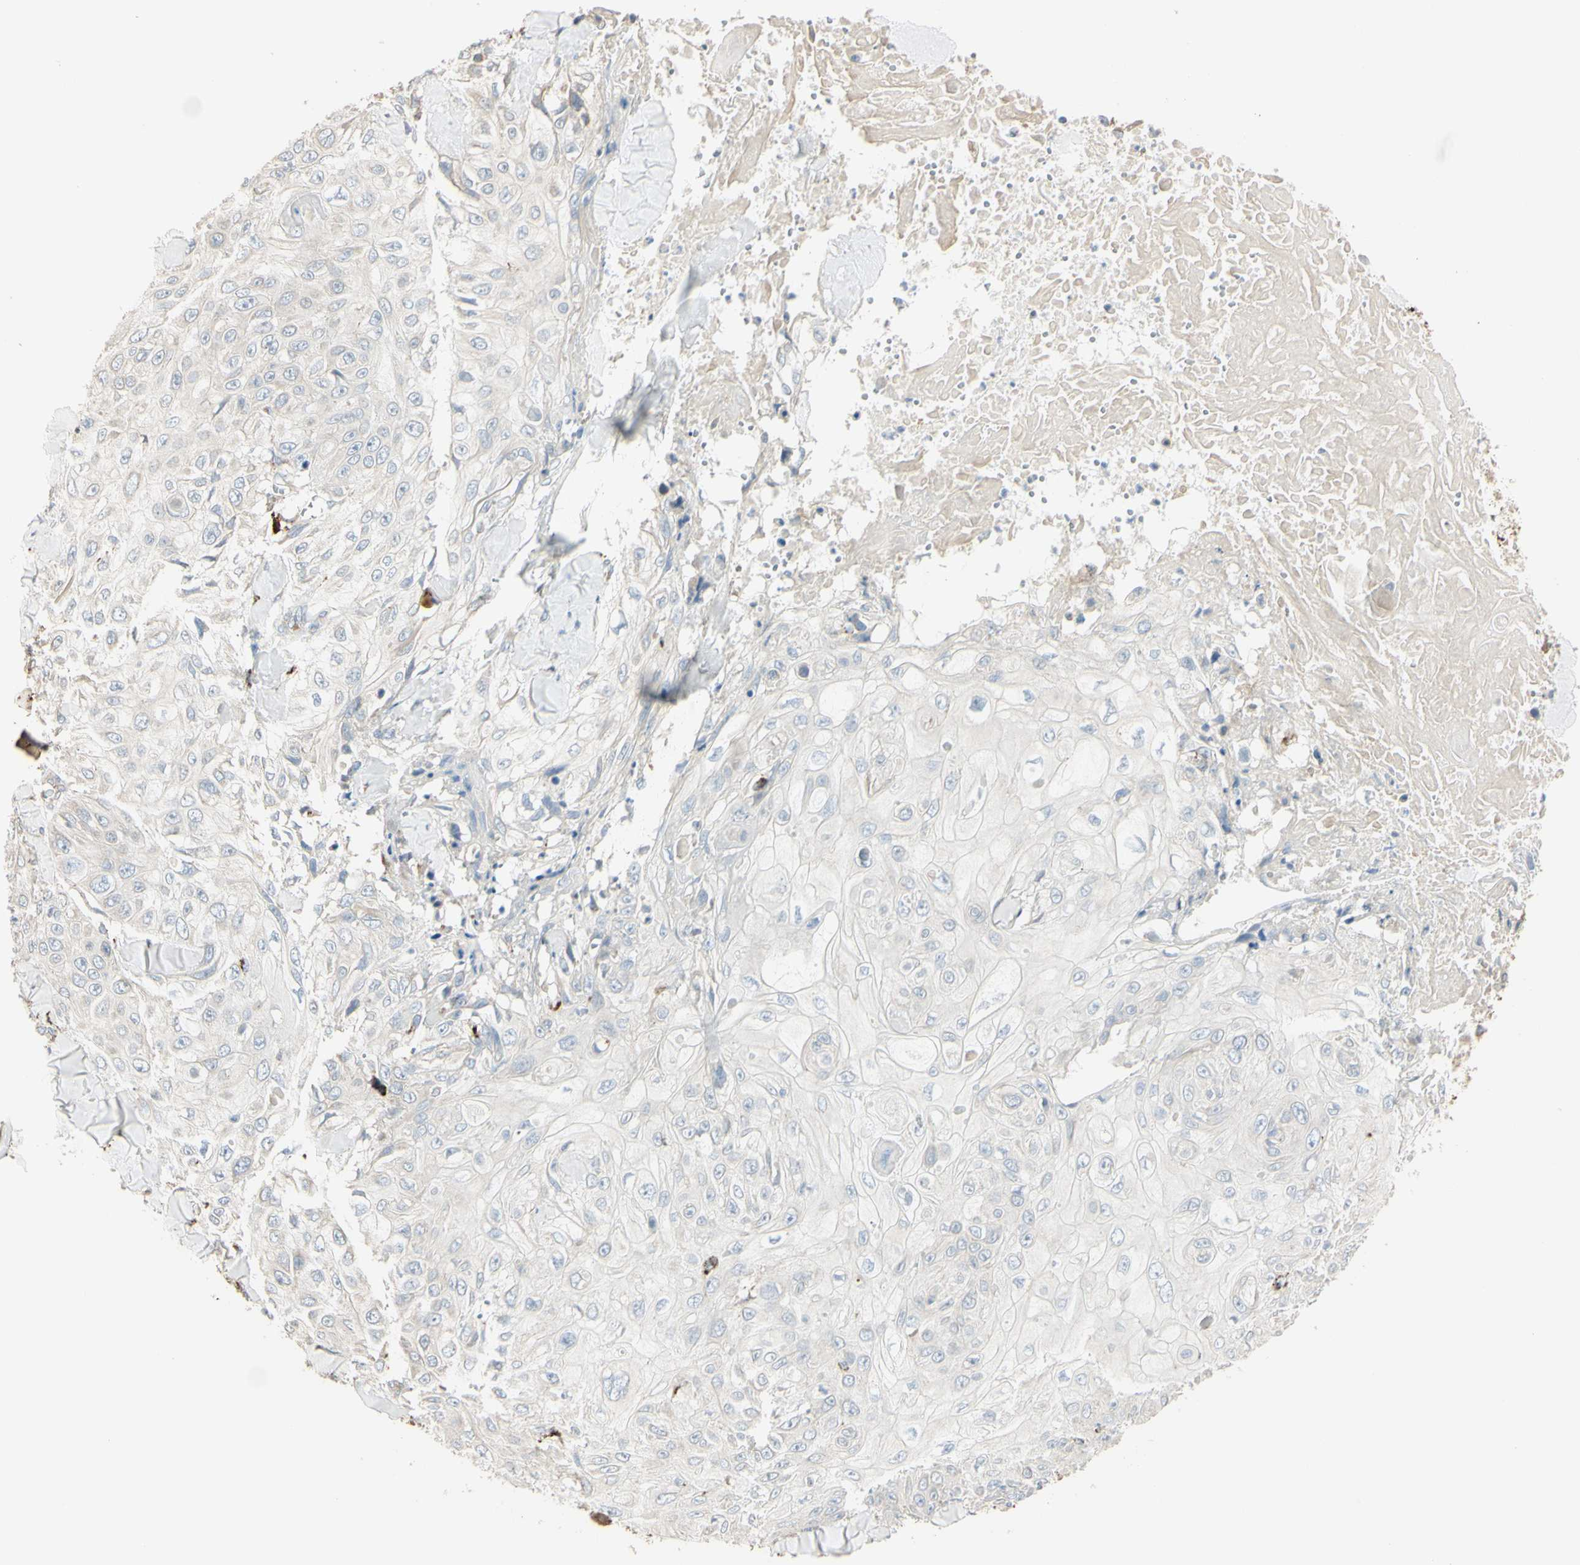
{"staining": {"intensity": "negative", "quantity": "none", "location": "none"}, "tissue": "skin cancer", "cell_type": "Tumor cells", "image_type": "cancer", "snomed": [{"axis": "morphology", "description": "Squamous cell carcinoma, NOS"}, {"axis": "topography", "description": "Skin"}], "caption": "Immunohistochemistry (IHC) photomicrograph of human squamous cell carcinoma (skin) stained for a protein (brown), which demonstrates no staining in tumor cells. The staining was performed using DAB (3,3'-diaminobenzidine) to visualize the protein expression in brown, while the nuclei were stained in blue with hematoxylin (Magnification: 20x).", "gene": "ANGPTL1", "patient": {"sex": "male", "age": 86}}